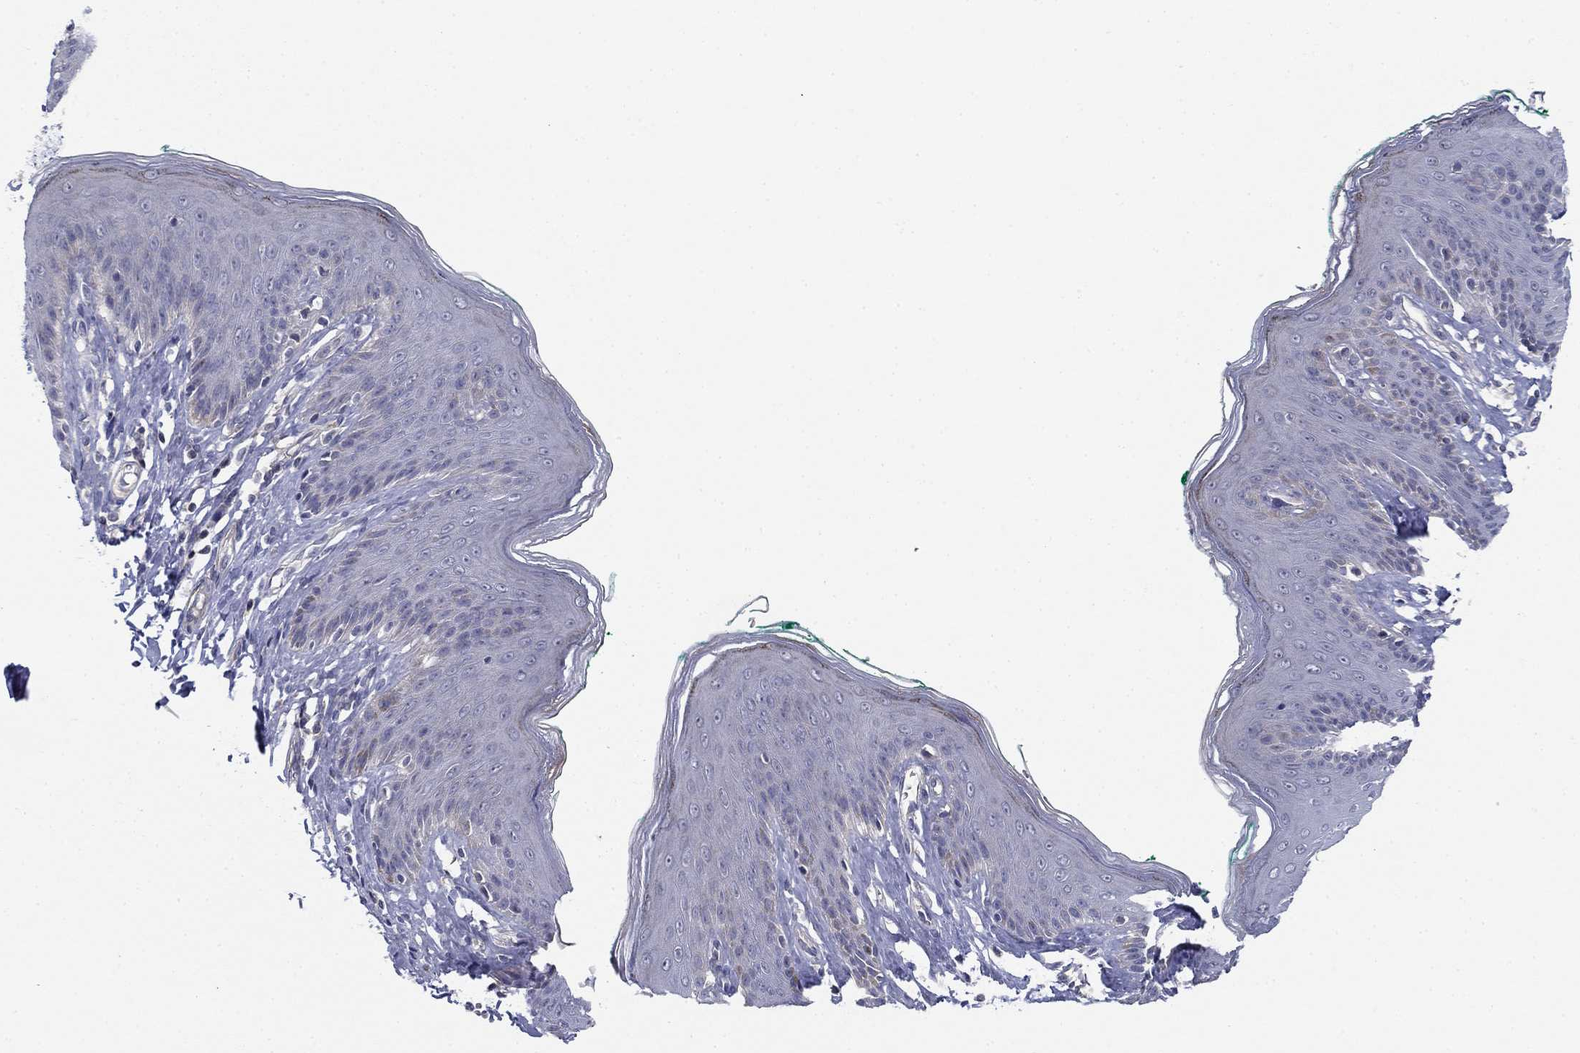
{"staining": {"intensity": "negative", "quantity": "none", "location": "none"}, "tissue": "skin", "cell_type": "Epidermal cells", "image_type": "normal", "snomed": [{"axis": "morphology", "description": "Normal tissue, NOS"}, {"axis": "topography", "description": "Vulva"}], "caption": "IHC of unremarkable human skin exhibits no positivity in epidermal cells. (DAB (3,3'-diaminobenzidine) immunohistochemistry with hematoxylin counter stain).", "gene": "GRK7", "patient": {"sex": "female", "age": 66}}